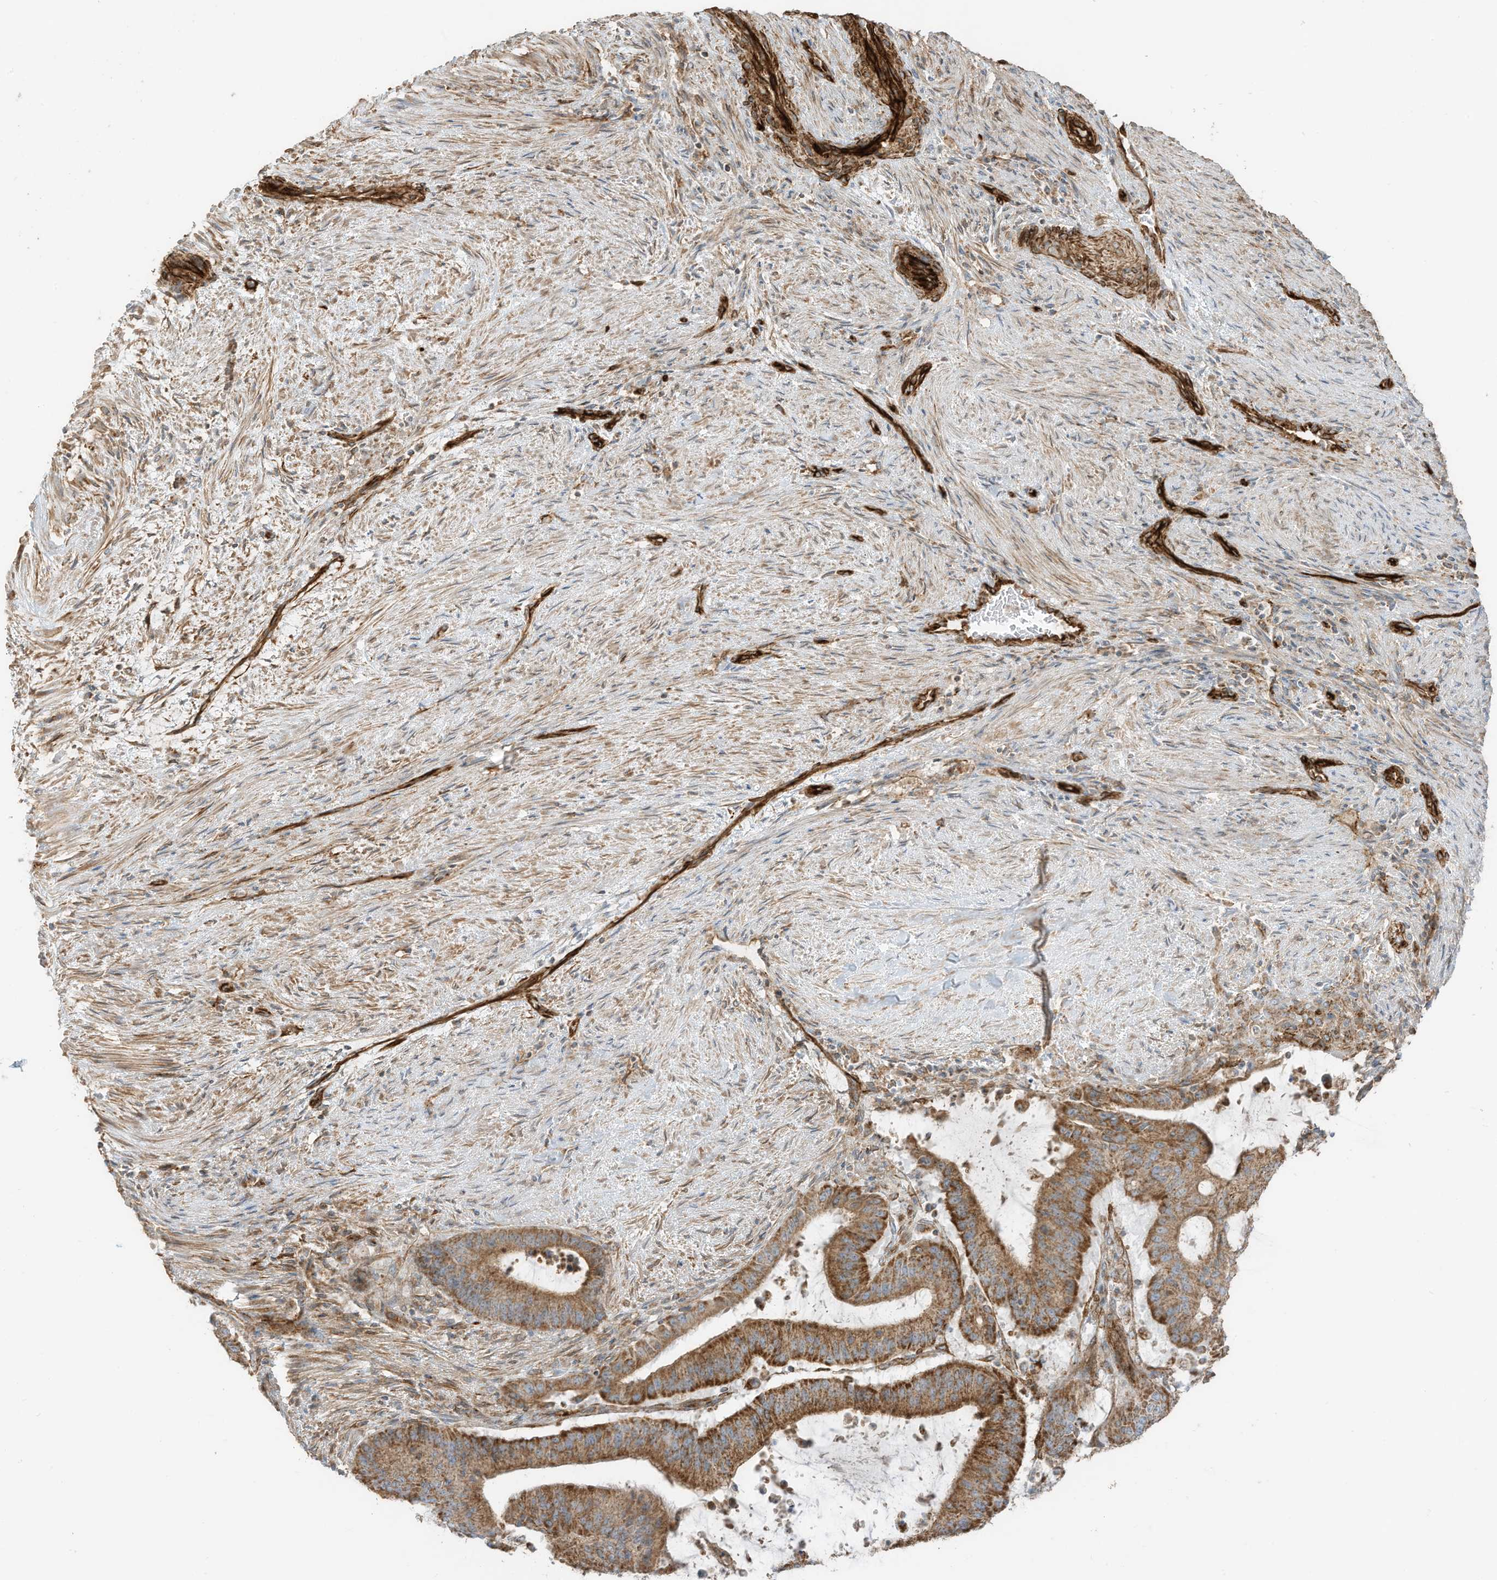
{"staining": {"intensity": "moderate", "quantity": ">75%", "location": "cytoplasmic/membranous"}, "tissue": "liver cancer", "cell_type": "Tumor cells", "image_type": "cancer", "snomed": [{"axis": "morphology", "description": "Normal tissue, NOS"}, {"axis": "morphology", "description": "Cholangiocarcinoma"}, {"axis": "topography", "description": "Liver"}, {"axis": "topography", "description": "Peripheral nerve tissue"}], "caption": "Immunohistochemistry (IHC) of liver cancer (cholangiocarcinoma) demonstrates medium levels of moderate cytoplasmic/membranous expression in approximately >75% of tumor cells. (DAB (3,3'-diaminobenzidine) = brown stain, brightfield microscopy at high magnification).", "gene": "ABCB7", "patient": {"sex": "female", "age": 73}}